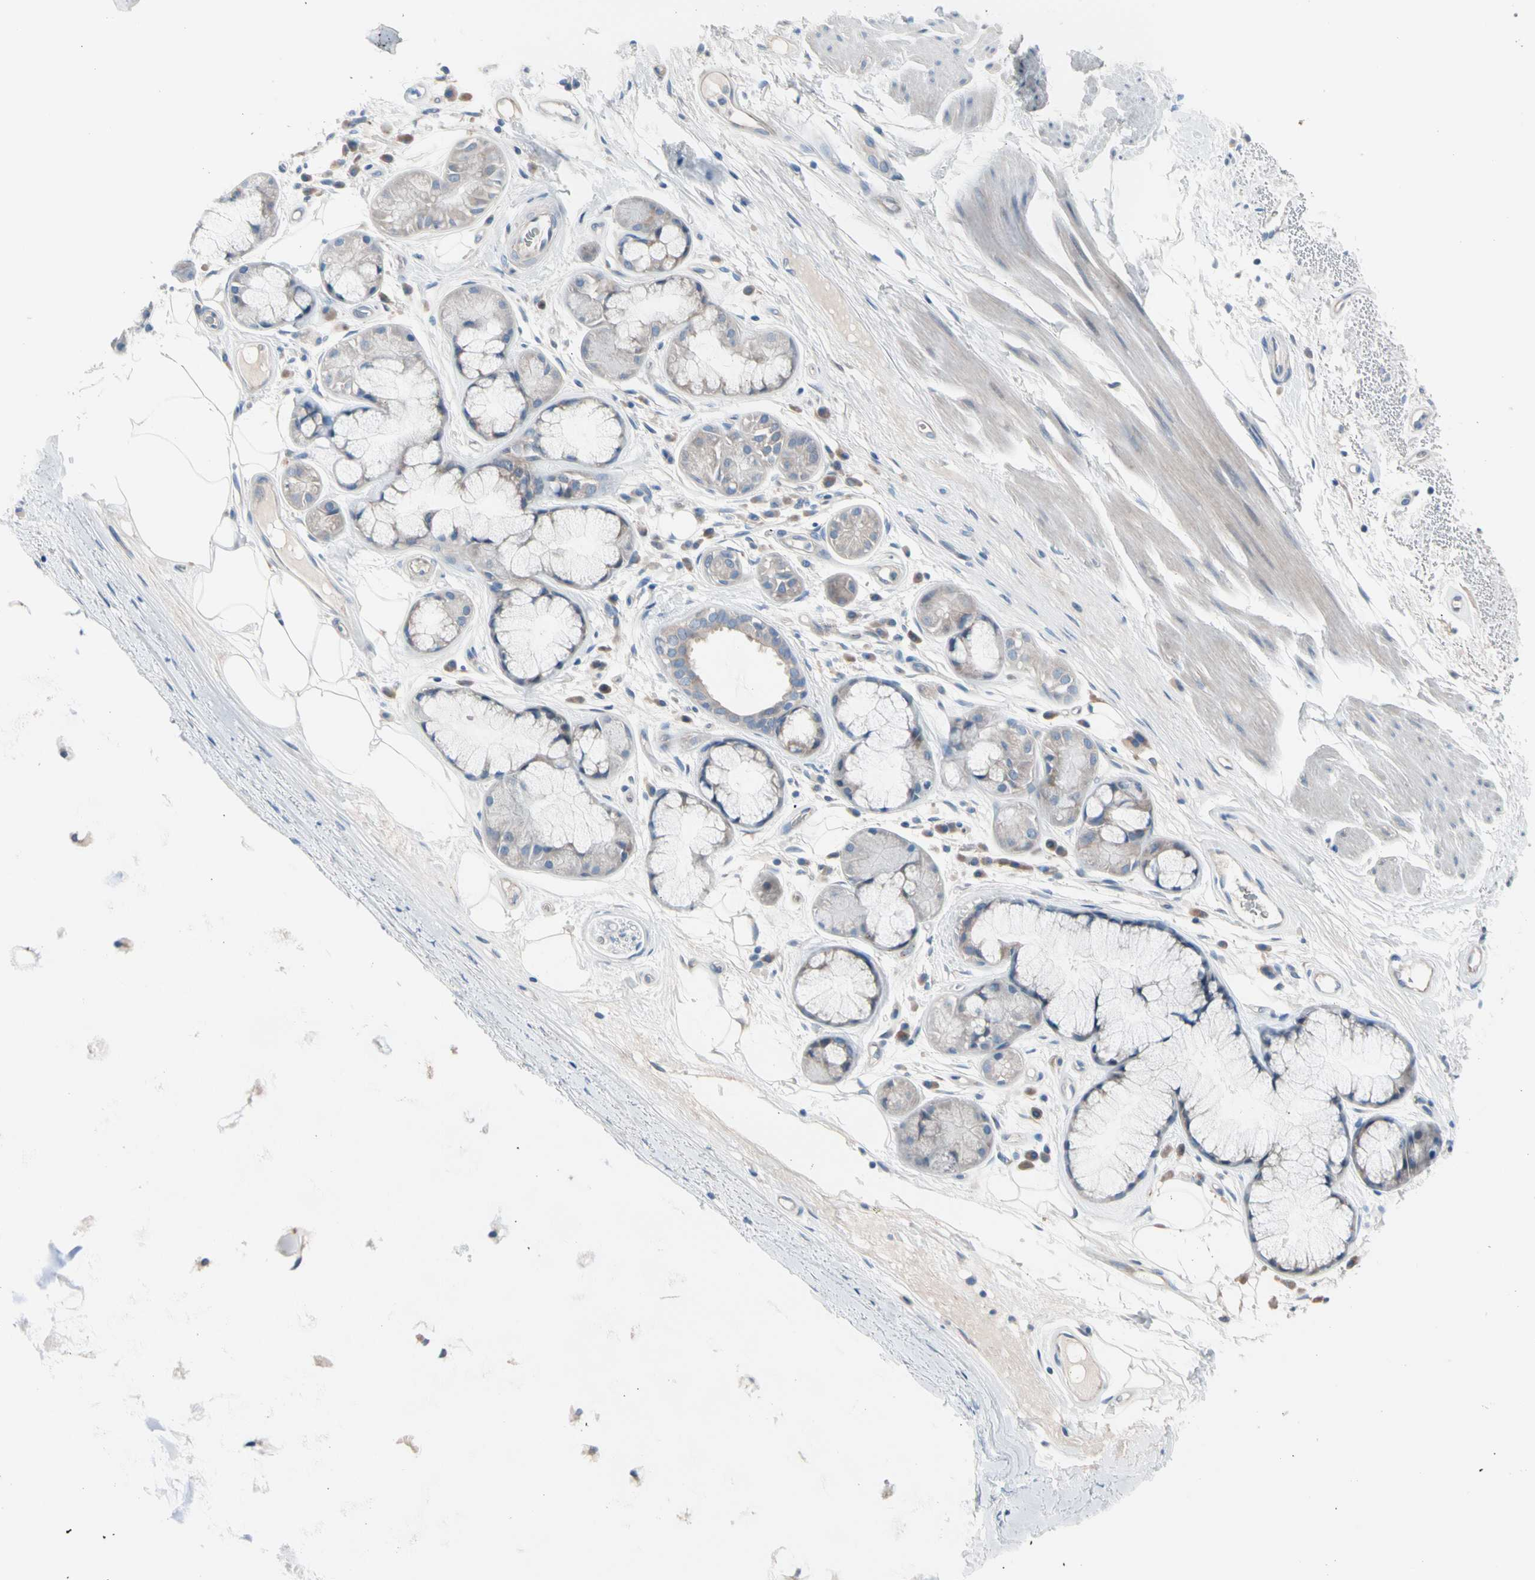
{"staining": {"intensity": "weak", "quantity": "25%-75%", "location": "cytoplasmic/membranous"}, "tissue": "bronchus", "cell_type": "Respiratory epithelial cells", "image_type": "normal", "snomed": [{"axis": "morphology", "description": "Normal tissue, NOS"}, {"axis": "topography", "description": "Bronchus"}], "caption": "Immunohistochemical staining of unremarkable bronchus exhibits 25%-75% levels of weak cytoplasmic/membranous protein positivity in about 25%-75% of respiratory epithelial cells.", "gene": "CASQ1", "patient": {"sex": "male", "age": 66}}